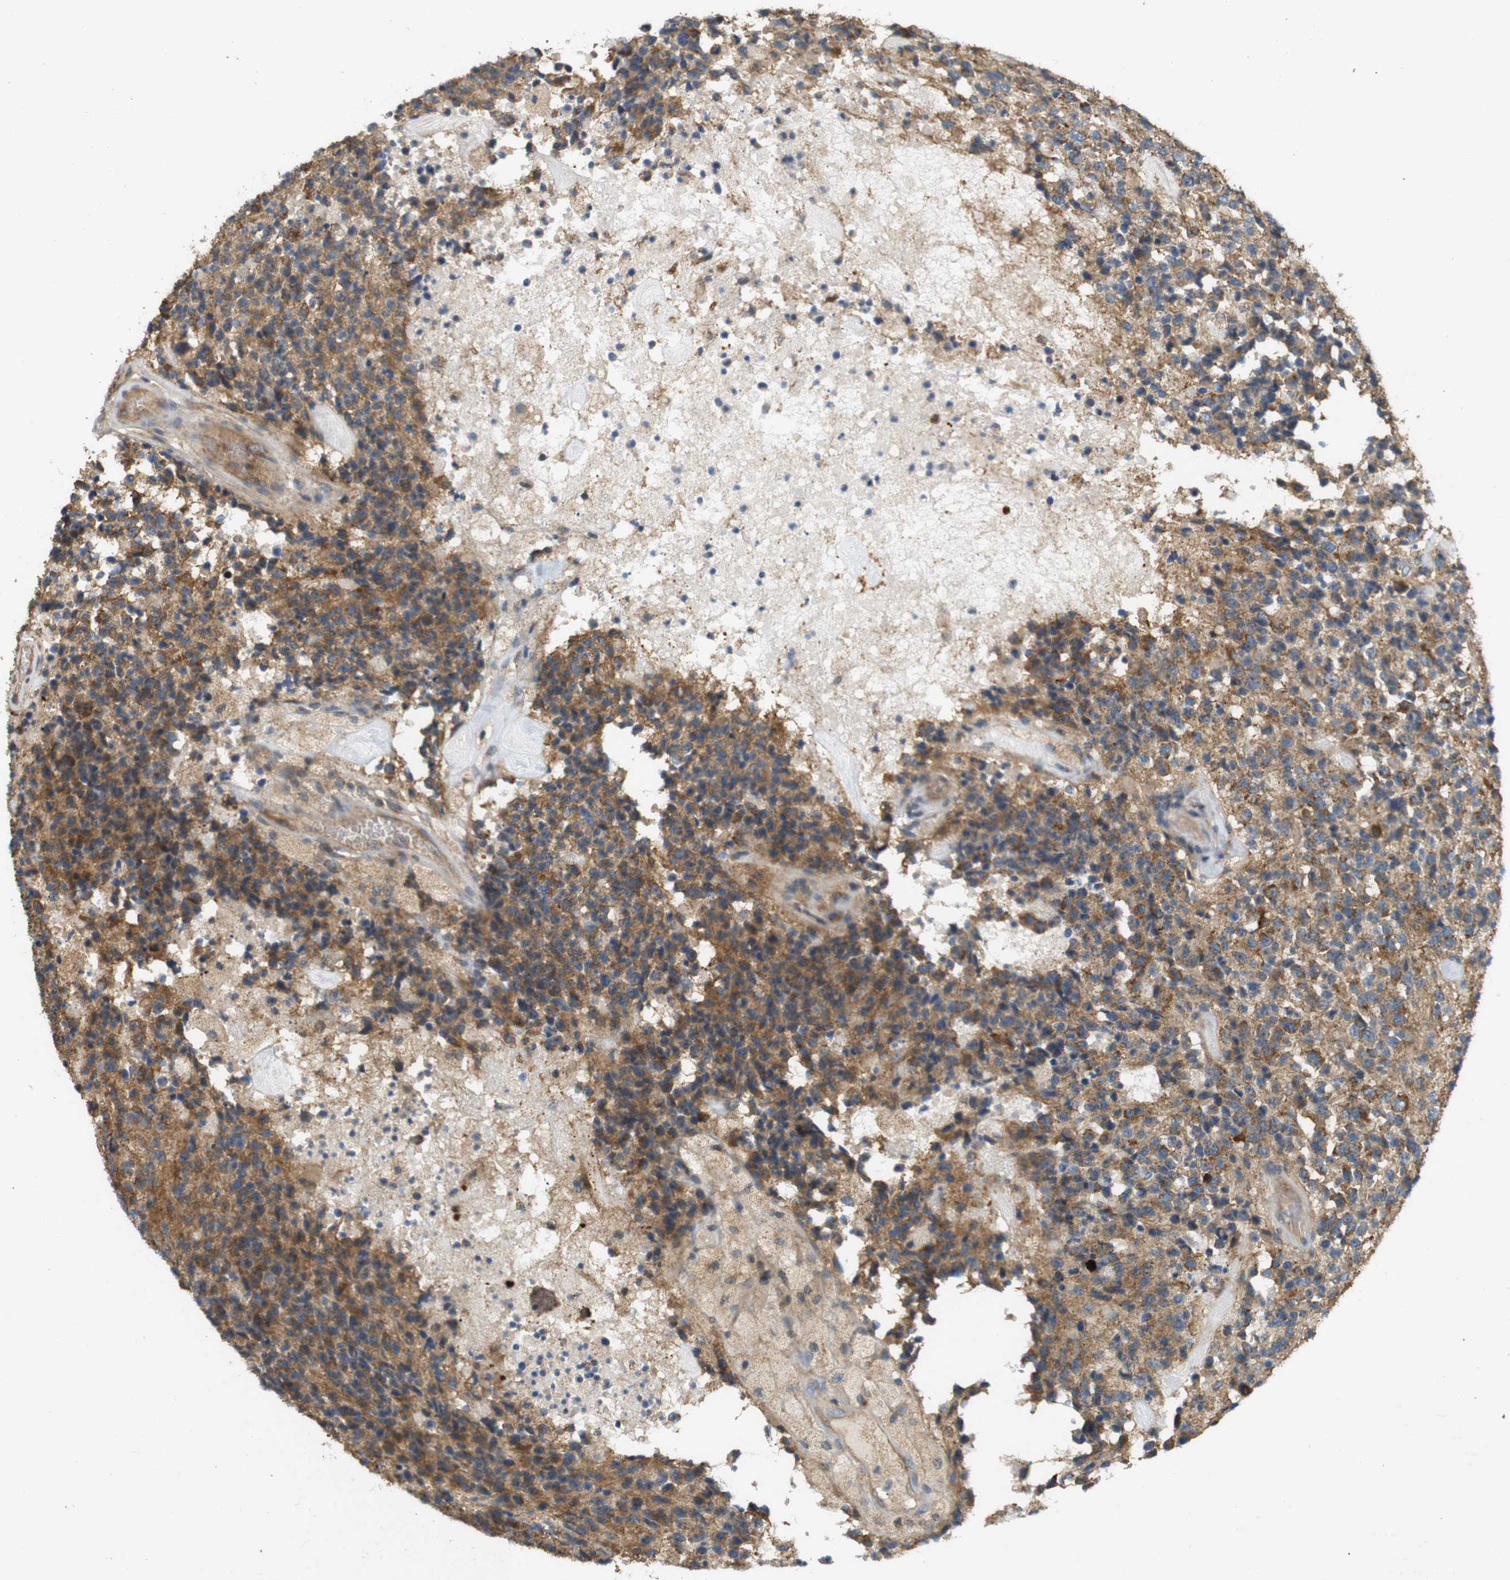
{"staining": {"intensity": "moderate", "quantity": ">75%", "location": "cytoplasmic/membranous"}, "tissue": "glioma", "cell_type": "Tumor cells", "image_type": "cancer", "snomed": [{"axis": "morphology", "description": "Glioma, malignant, High grade"}, {"axis": "topography", "description": "pancreas cauda"}], "caption": "Moderate cytoplasmic/membranous protein positivity is identified in approximately >75% of tumor cells in malignant glioma (high-grade).", "gene": "KSR1", "patient": {"sex": "male", "age": 60}}